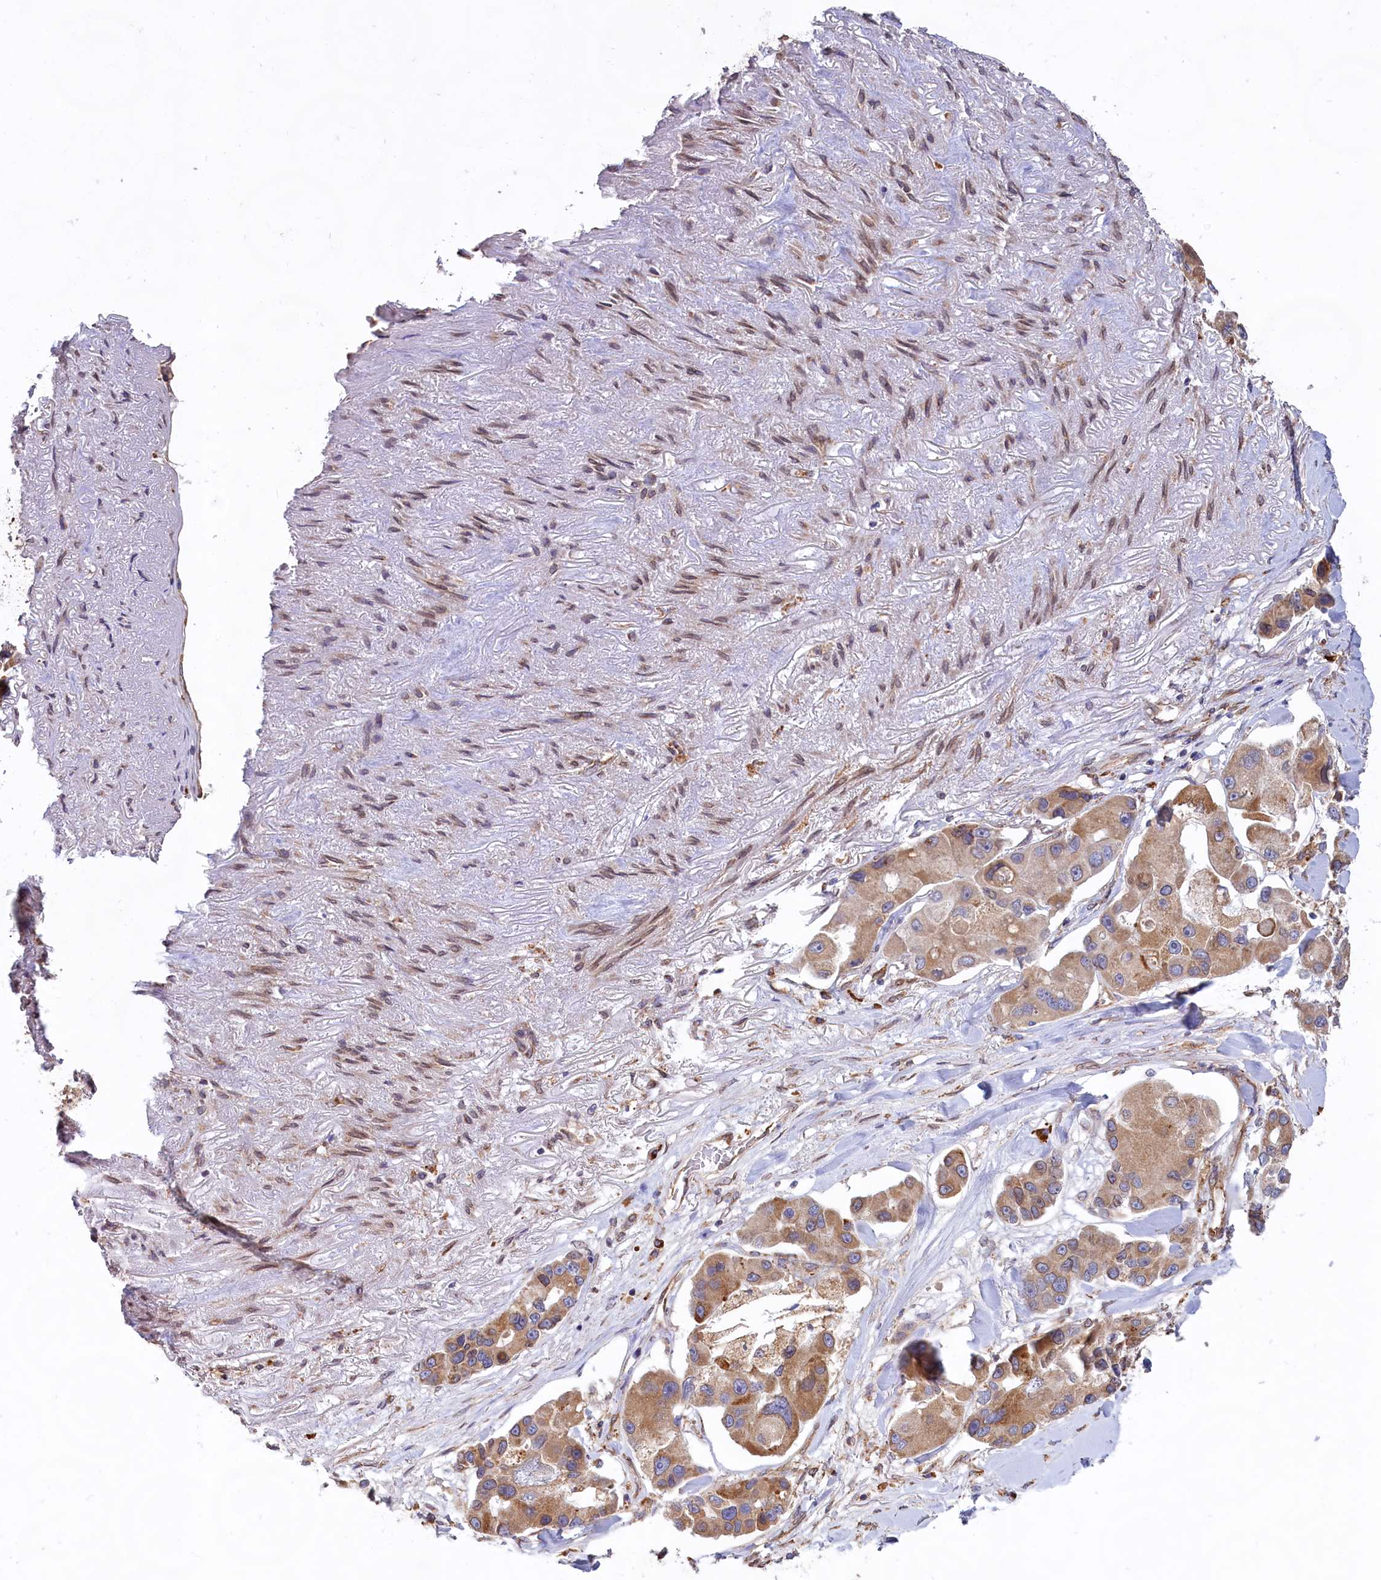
{"staining": {"intensity": "moderate", "quantity": ">75%", "location": "cytoplasmic/membranous"}, "tissue": "lung cancer", "cell_type": "Tumor cells", "image_type": "cancer", "snomed": [{"axis": "morphology", "description": "Adenocarcinoma, NOS"}, {"axis": "topography", "description": "Lung"}], "caption": "Human lung adenocarcinoma stained for a protein (brown) demonstrates moderate cytoplasmic/membranous positive expression in approximately >75% of tumor cells.", "gene": "TBC1D19", "patient": {"sex": "female", "age": 54}}